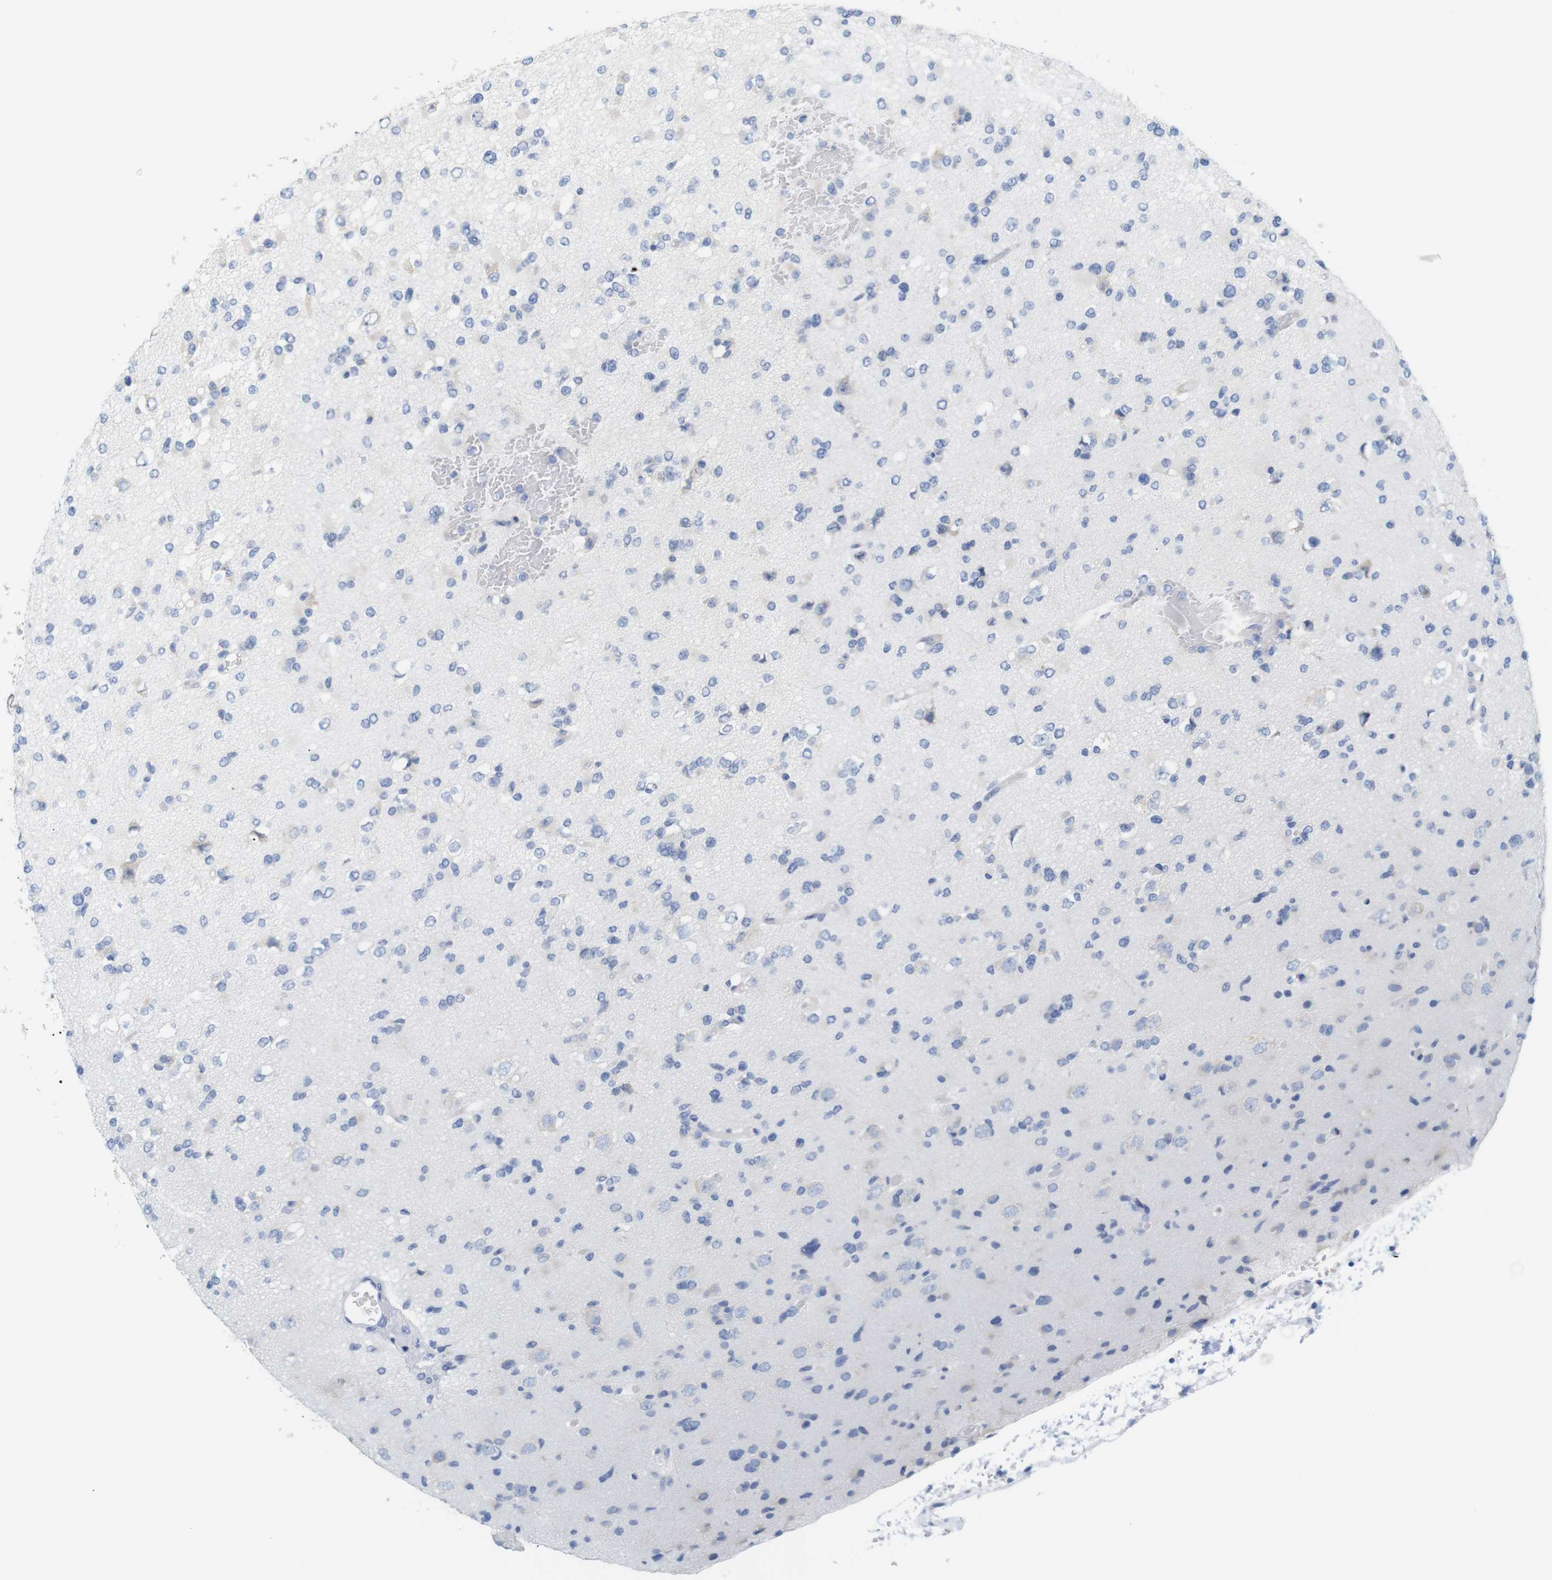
{"staining": {"intensity": "negative", "quantity": "none", "location": "none"}, "tissue": "glioma", "cell_type": "Tumor cells", "image_type": "cancer", "snomed": [{"axis": "morphology", "description": "Glioma, malignant, Low grade"}, {"axis": "topography", "description": "Brain"}], "caption": "A high-resolution photomicrograph shows immunohistochemistry (IHC) staining of glioma, which displays no significant positivity in tumor cells.", "gene": "NEBL", "patient": {"sex": "female", "age": 22}}